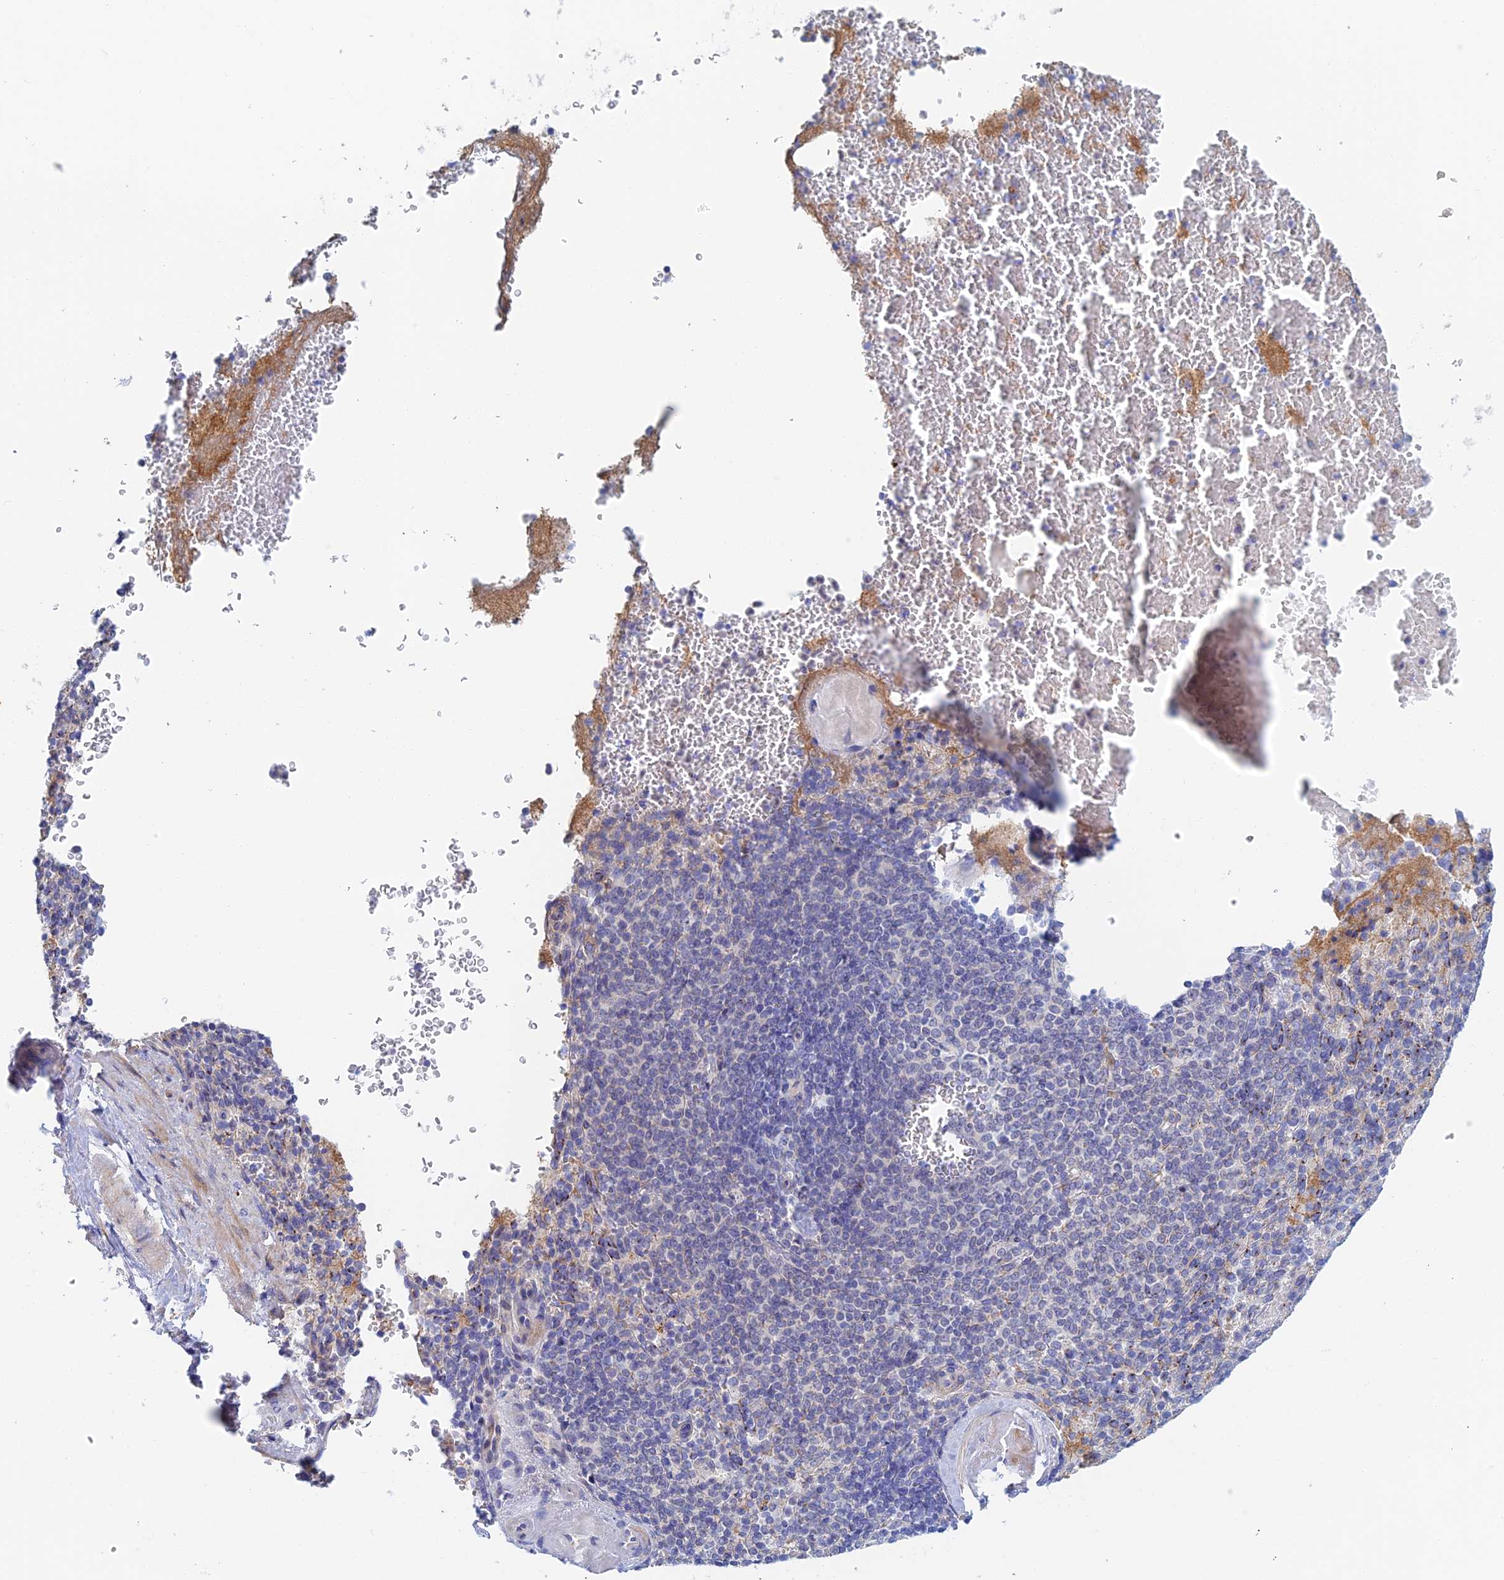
{"staining": {"intensity": "strong", "quantity": "<25%", "location": "cytoplasmic/membranous"}, "tissue": "spleen", "cell_type": "Cells in red pulp", "image_type": "normal", "snomed": [{"axis": "morphology", "description": "Normal tissue, NOS"}, {"axis": "topography", "description": "Spleen"}], "caption": "Unremarkable spleen demonstrates strong cytoplasmic/membranous expression in approximately <25% of cells in red pulp.", "gene": "SLC24A3", "patient": {"sex": "female", "age": 74}}